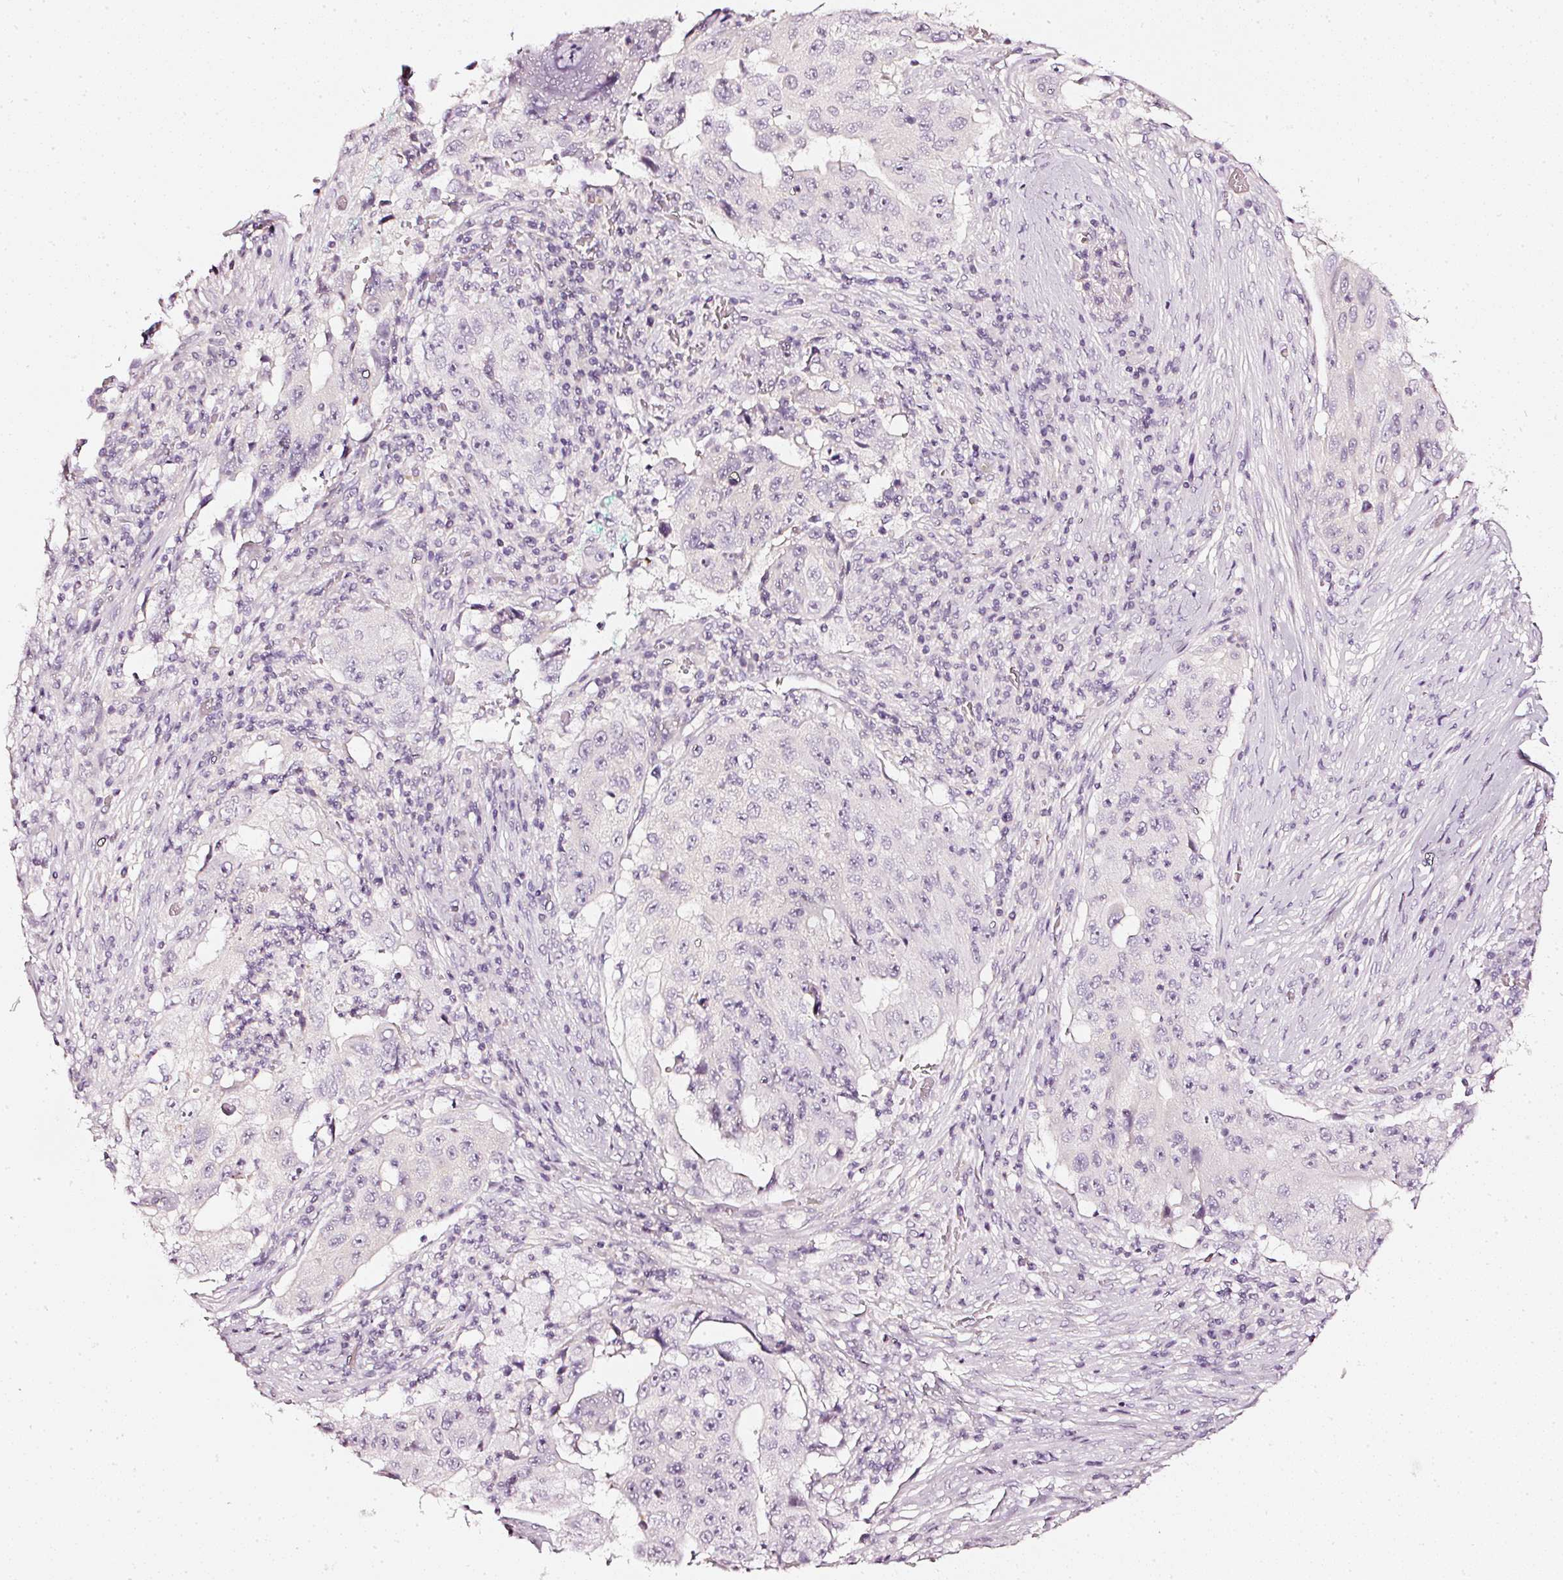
{"staining": {"intensity": "negative", "quantity": "none", "location": "none"}, "tissue": "lung cancer", "cell_type": "Tumor cells", "image_type": "cancer", "snomed": [{"axis": "morphology", "description": "Squamous cell carcinoma, NOS"}, {"axis": "topography", "description": "Lung"}], "caption": "Tumor cells are negative for brown protein staining in lung cancer (squamous cell carcinoma).", "gene": "CNP", "patient": {"sex": "male", "age": 64}}